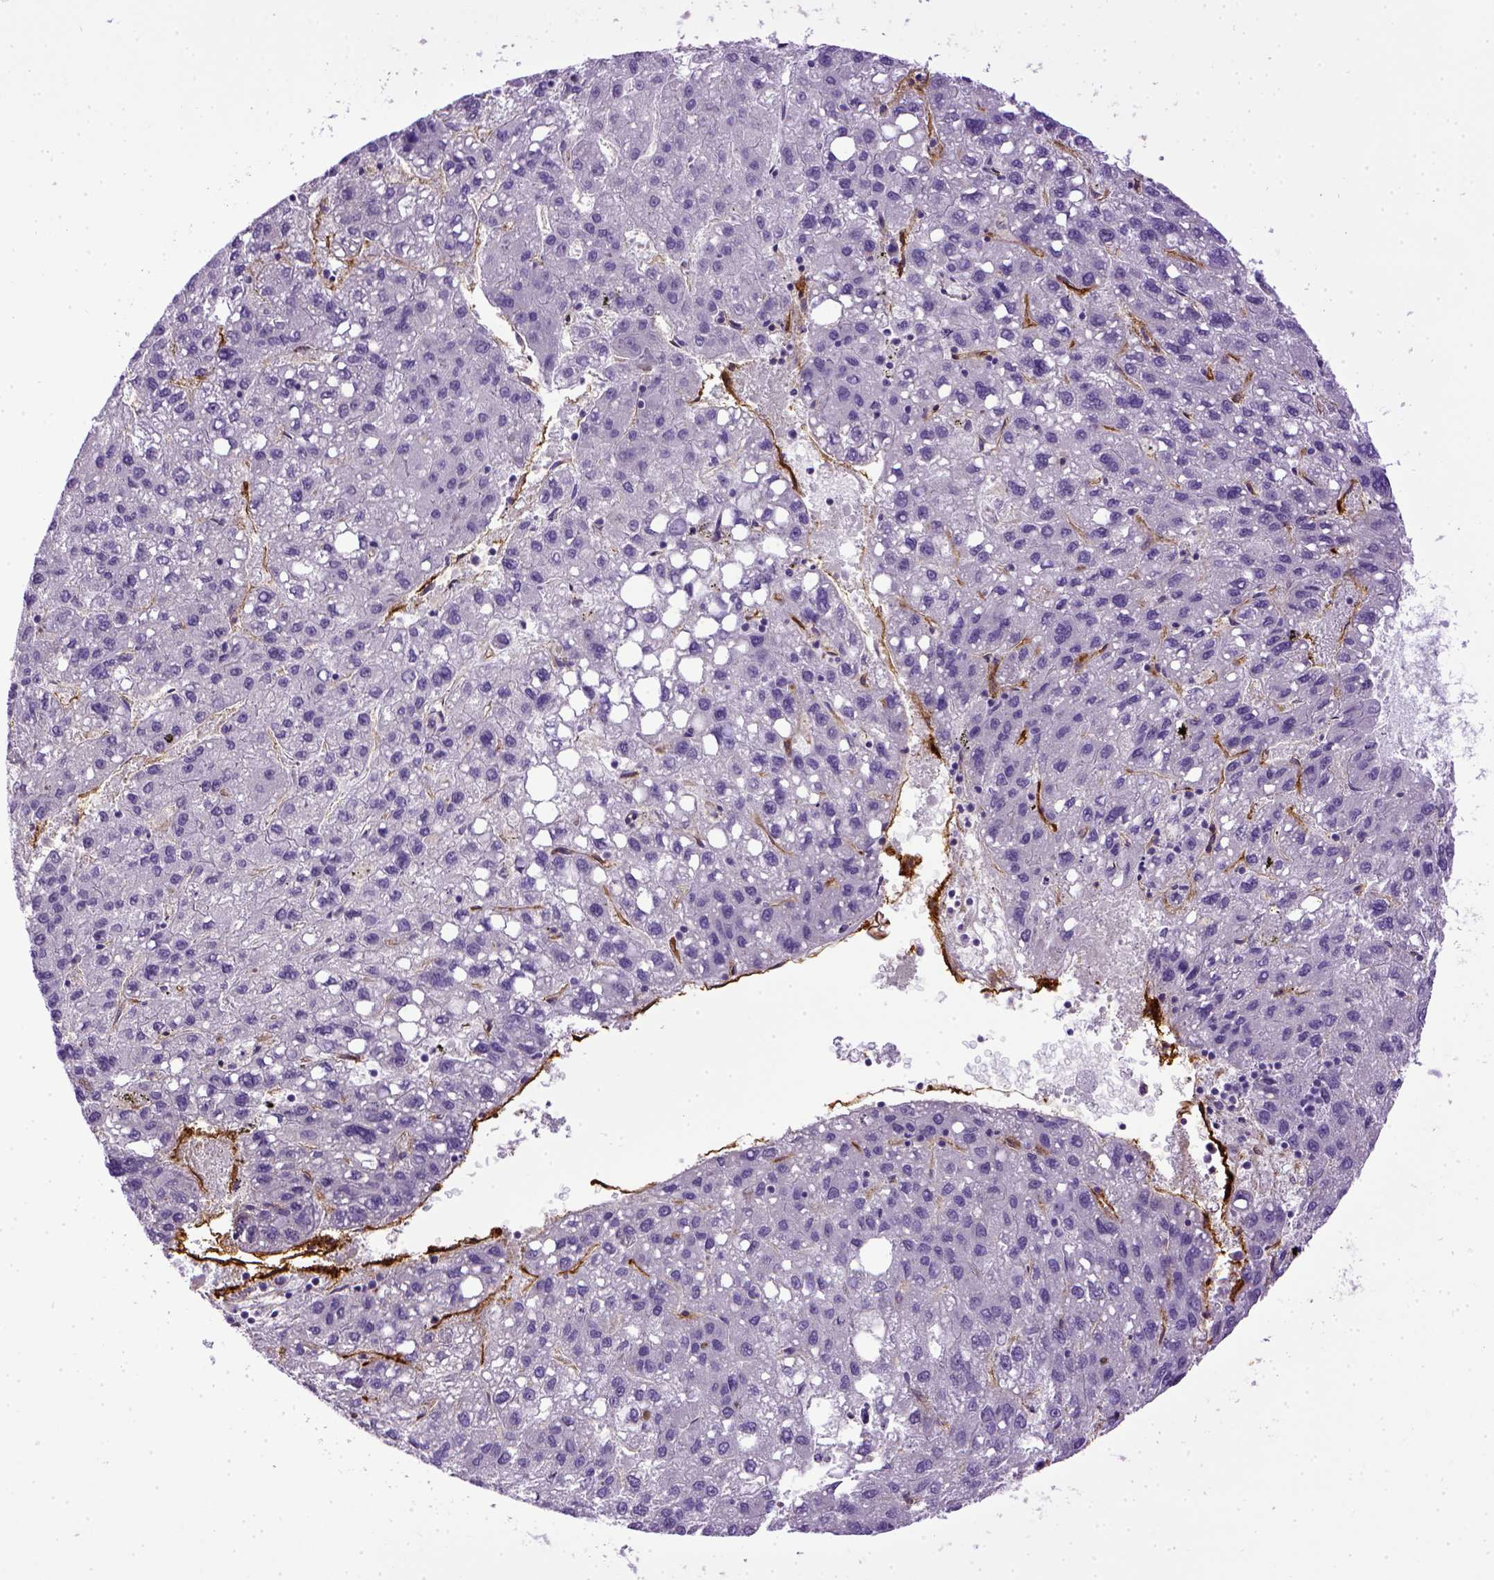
{"staining": {"intensity": "negative", "quantity": "none", "location": "none"}, "tissue": "liver cancer", "cell_type": "Tumor cells", "image_type": "cancer", "snomed": [{"axis": "morphology", "description": "Carcinoma, Hepatocellular, NOS"}, {"axis": "topography", "description": "Liver"}], "caption": "Tumor cells are negative for brown protein staining in liver cancer (hepatocellular carcinoma).", "gene": "ENG", "patient": {"sex": "female", "age": 82}}